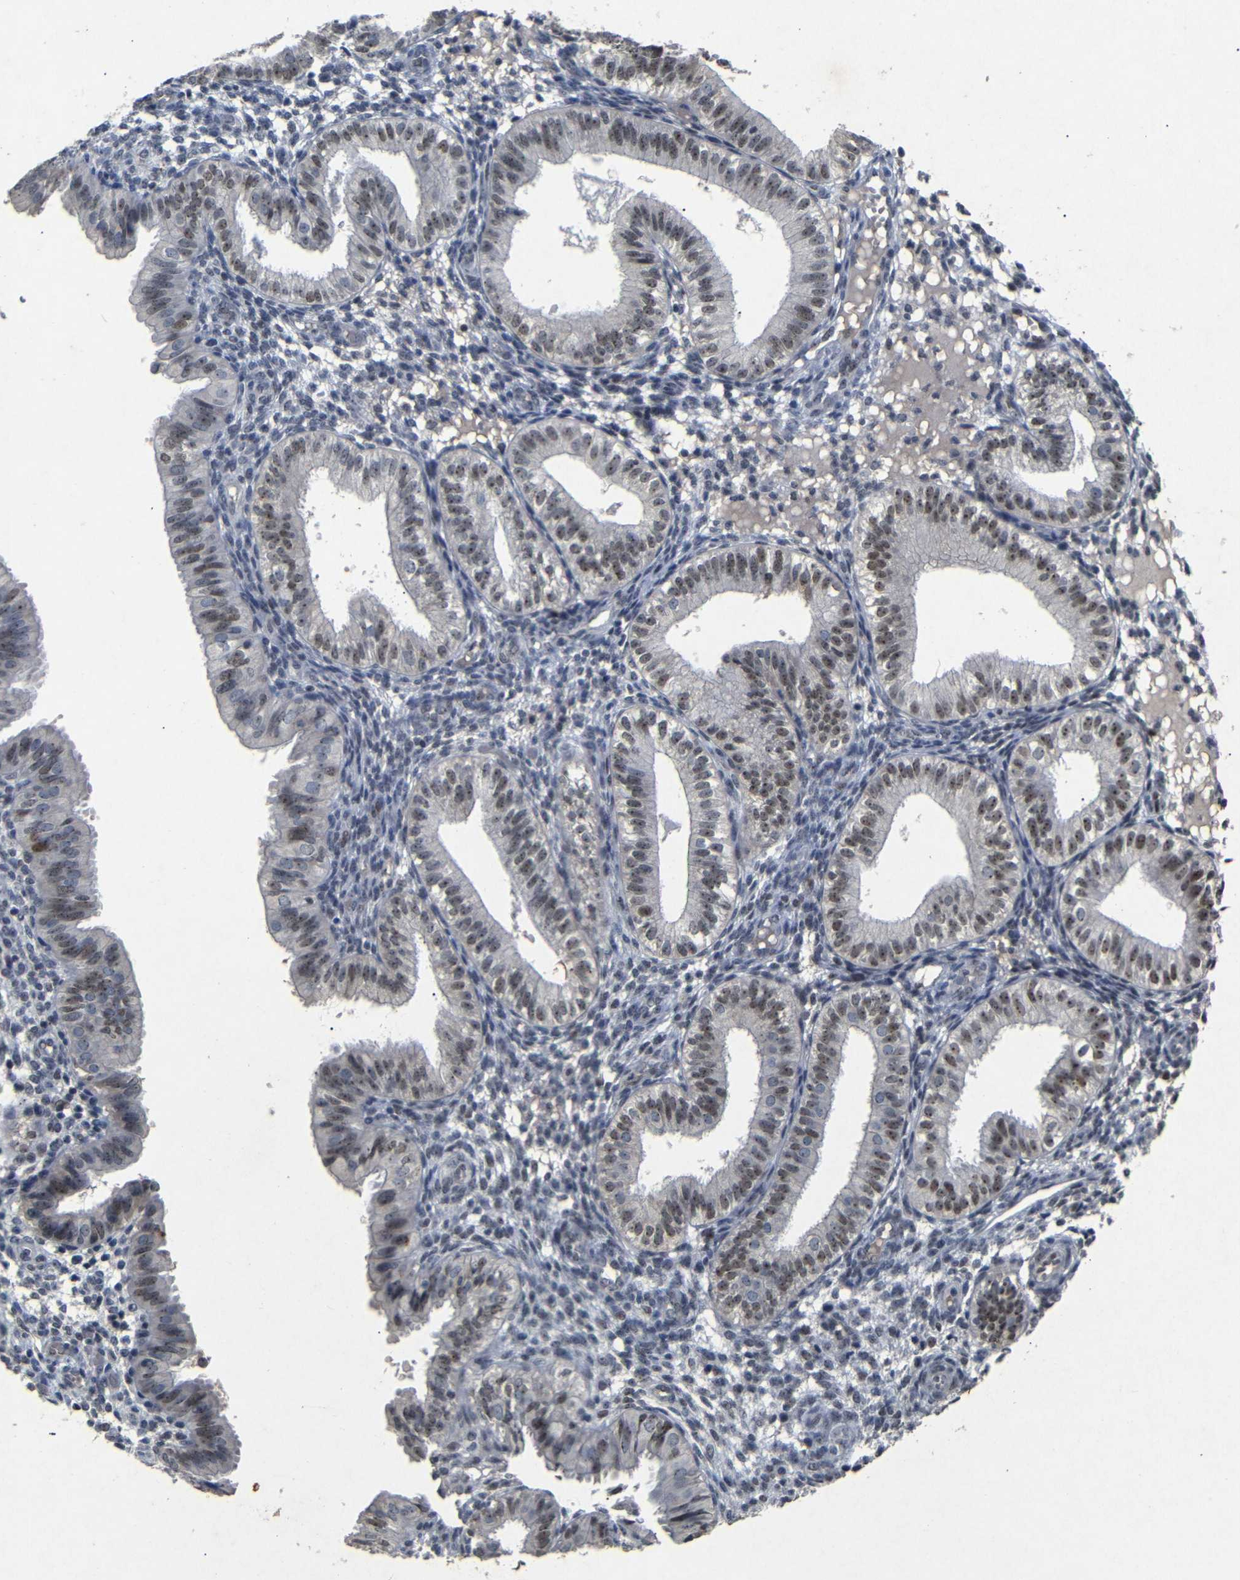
{"staining": {"intensity": "negative", "quantity": "none", "location": "none"}, "tissue": "endometrium", "cell_type": "Cells in endometrial stroma", "image_type": "normal", "snomed": [{"axis": "morphology", "description": "Normal tissue, NOS"}, {"axis": "topography", "description": "Endometrium"}], "caption": "Image shows no protein positivity in cells in endometrial stroma of unremarkable endometrium. Brightfield microscopy of IHC stained with DAB (brown) and hematoxylin (blue), captured at high magnification.", "gene": "PARN", "patient": {"sex": "female", "age": 39}}